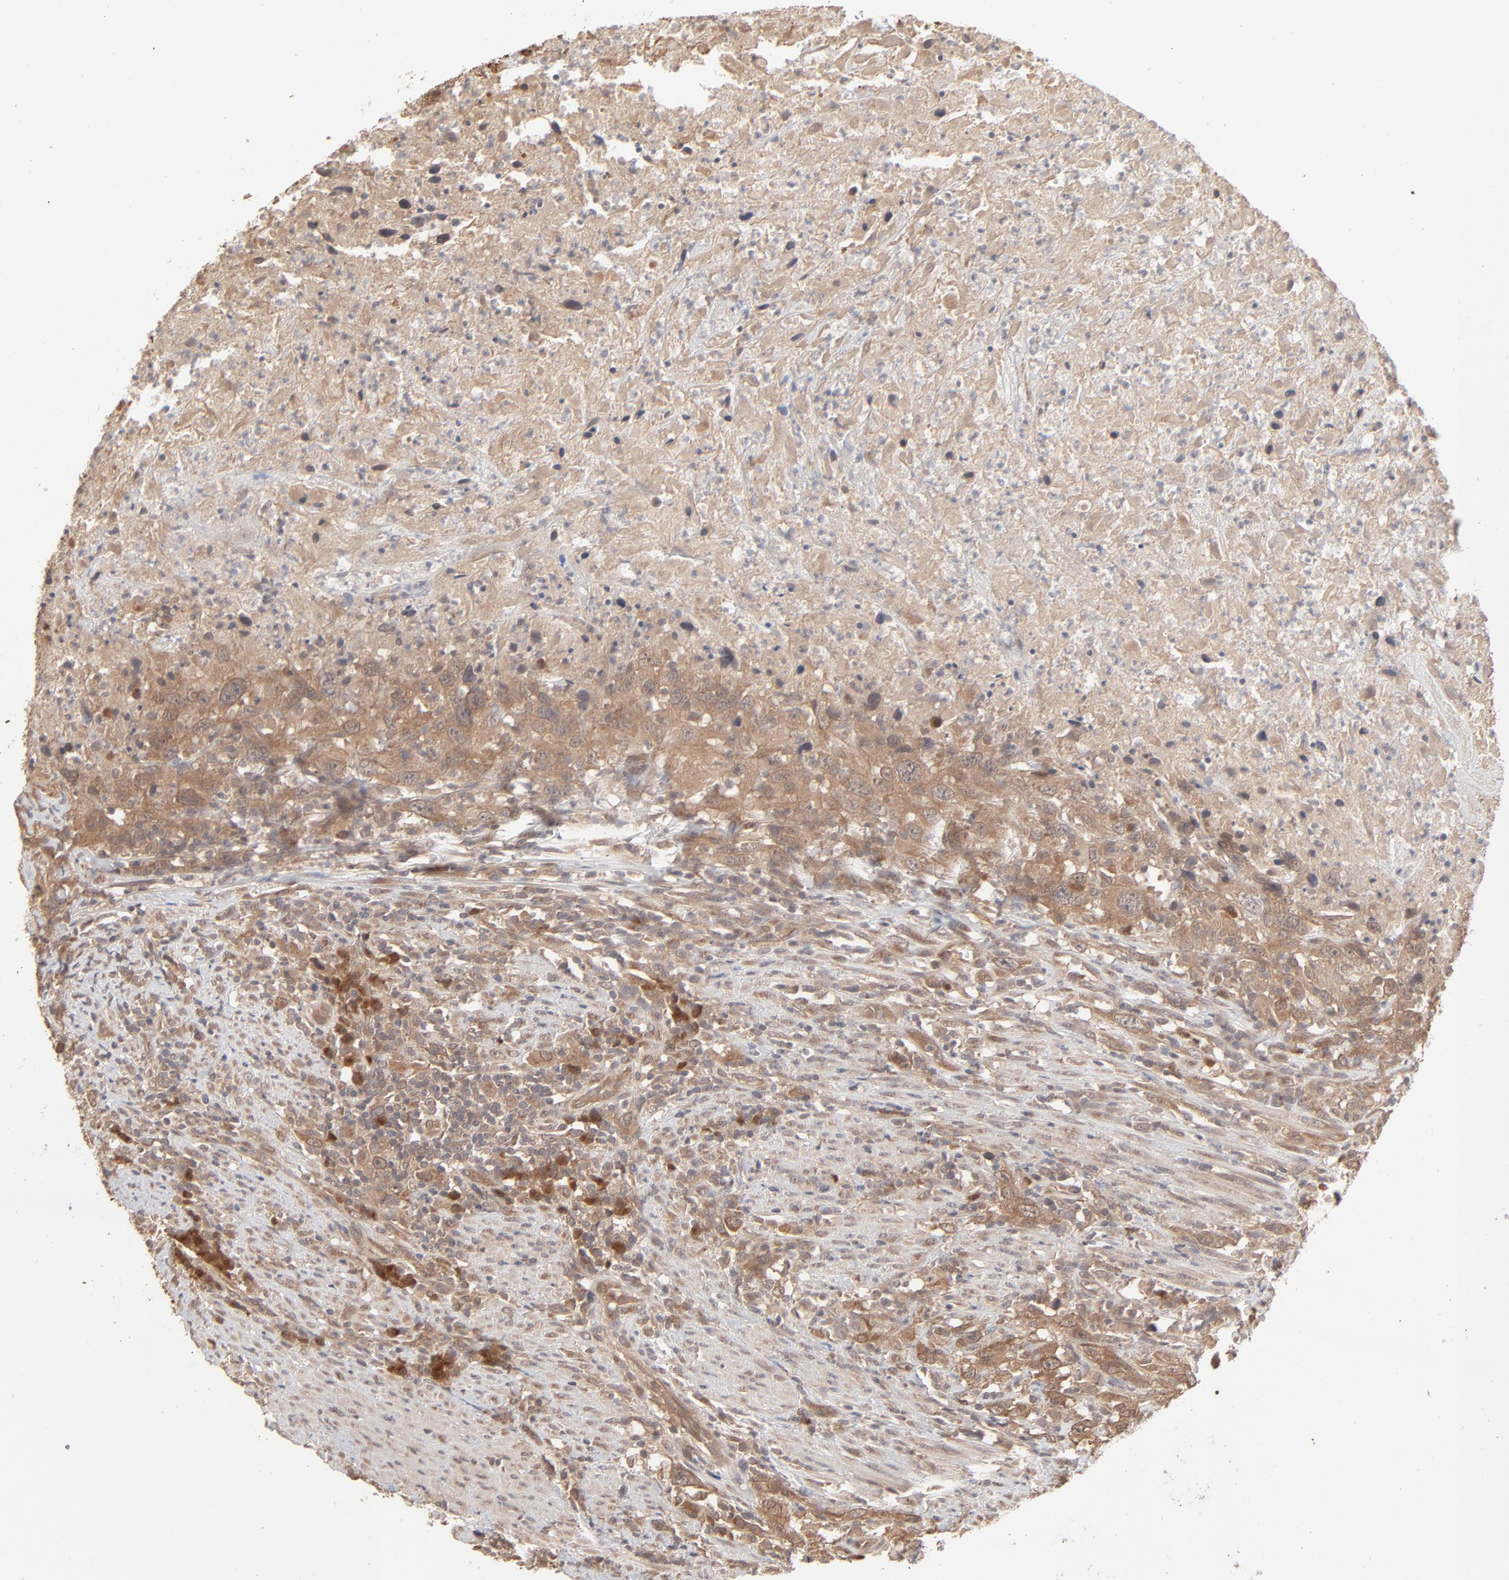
{"staining": {"intensity": "moderate", "quantity": ">75%", "location": "cytoplasmic/membranous"}, "tissue": "urothelial cancer", "cell_type": "Tumor cells", "image_type": "cancer", "snomed": [{"axis": "morphology", "description": "Urothelial carcinoma, High grade"}, {"axis": "topography", "description": "Urinary bladder"}], "caption": "High-grade urothelial carcinoma stained for a protein demonstrates moderate cytoplasmic/membranous positivity in tumor cells.", "gene": "SCFD1", "patient": {"sex": "male", "age": 61}}